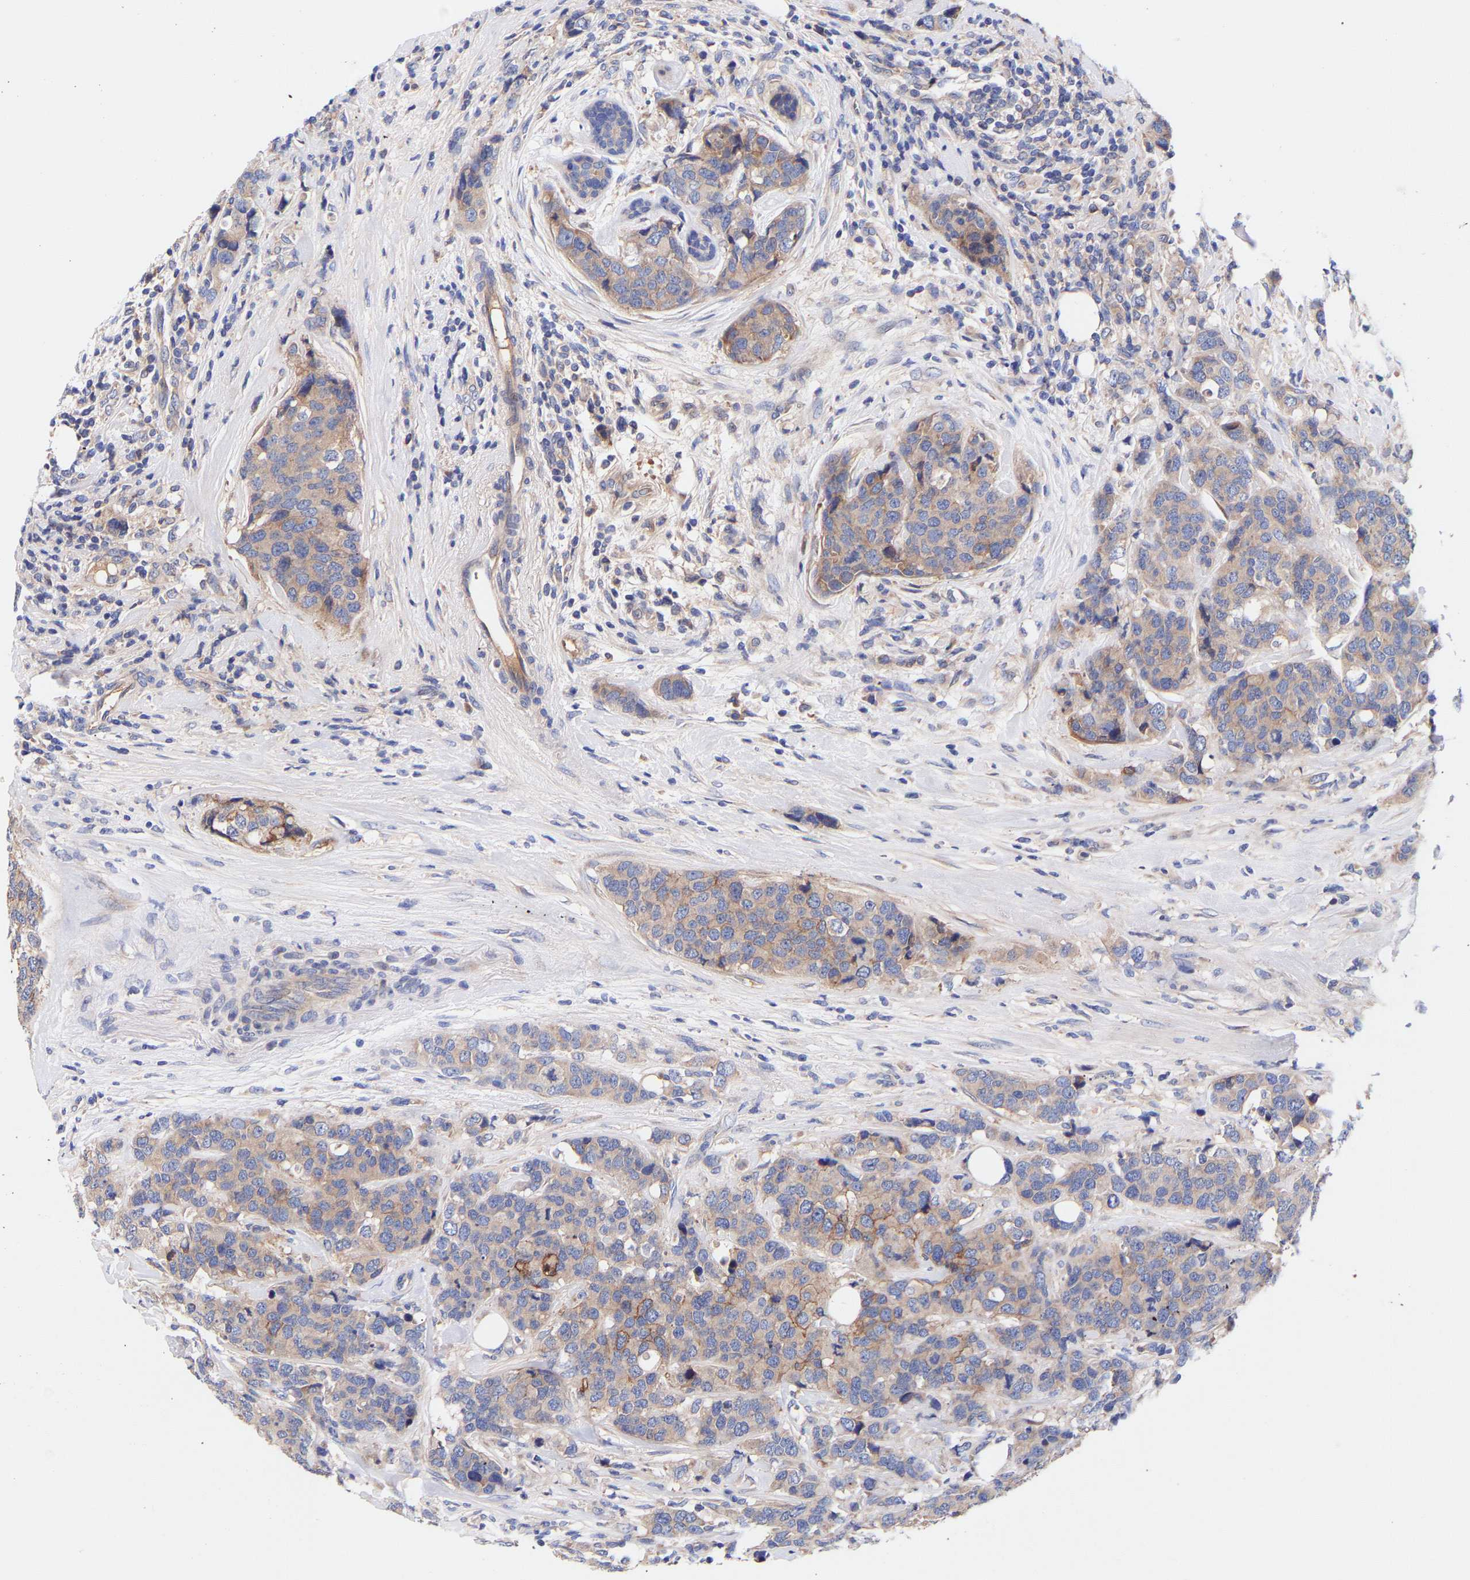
{"staining": {"intensity": "weak", "quantity": "<25%", "location": "cytoplasmic/membranous"}, "tissue": "breast cancer", "cell_type": "Tumor cells", "image_type": "cancer", "snomed": [{"axis": "morphology", "description": "Lobular carcinoma"}, {"axis": "topography", "description": "Breast"}], "caption": "An image of breast cancer (lobular carcinoma) stained for a protein displays no brown staining in tumor cells.", "gene": "AIMP2", "patient": {"sex": "female", "age": 59}}